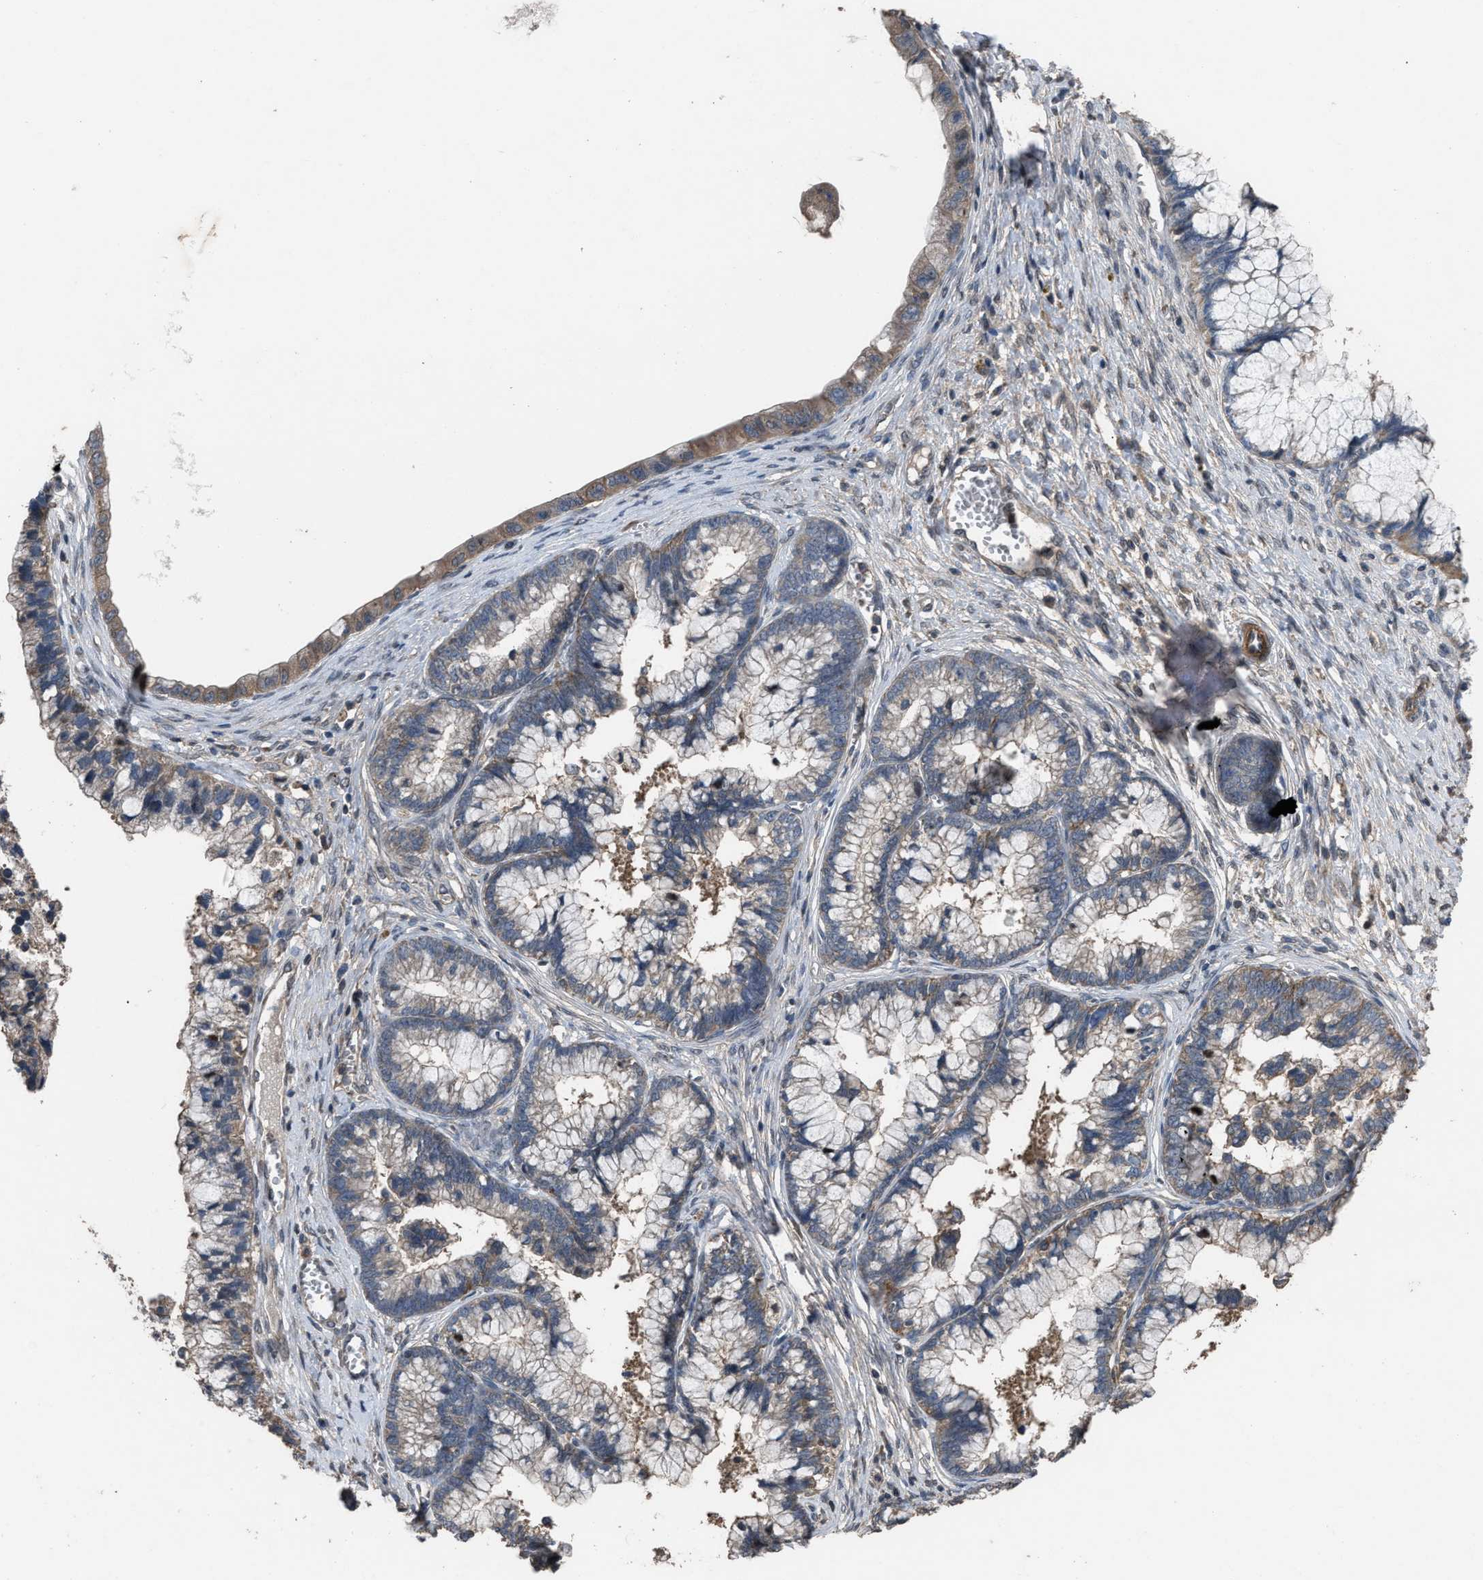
{"staining": {"intensity": "weak", "quantity": "<25%", "location": "cytoplasmic/membranous"}, "tissue": "cervical cancer", "cell_type": "Tumor cells", "image_type": "cancer", "snomed": [{"axis": "morphology", "description": "Adenocarcinoma, NOS"}, {"axis": "topography", "description": "Cervix"}], "caption": "This micrograph is of adenocarcinoma (cervical) stained with immunohistochemistry (IHC) to label a protein in brown with the nuclei are counter-stained blue. There is no staining in tumor cells.", "gene": "UTRN", "patient": {"sex": "female", "age": 44}}